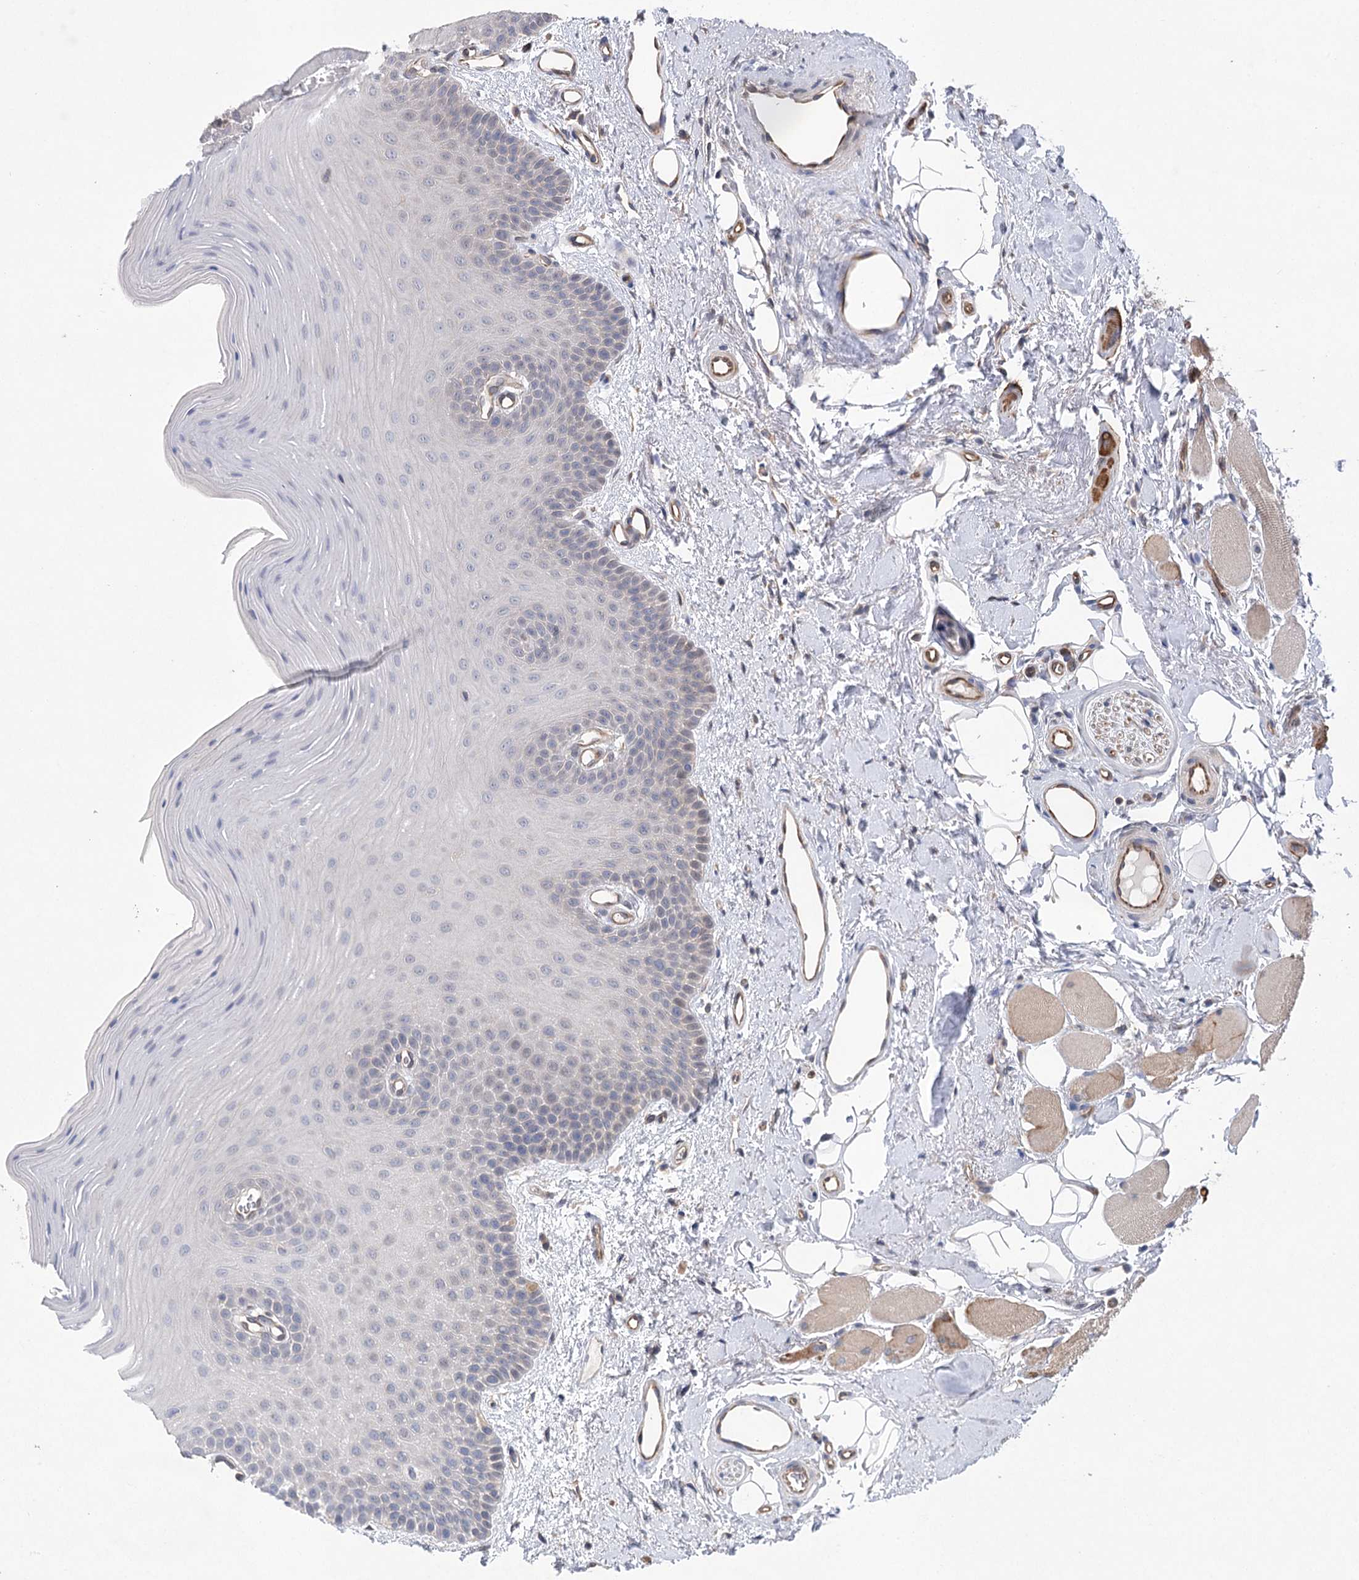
{"staining": {"intensity": "negative", "quantity": "none", "location": "none"}, "tissue": "oral mucosa", "cell_type": "Squamous epithelial cells", "image_type": "normal", "snomed": [{"axis": "morphology", "description": "Normal tissue, NOS"}, {"axis": "topography", "description": "Oral tissue"}], "caption": "The photomicrograph demonstrates no significant staining in squamous epithelial cells of oral mucosa. The staining was performed using DAB to visualize the protein expression in brown, while the nuclei were stained in blue with hematoxylin (Magnification: 20x).", "gene": "RWDD4", "patient": {"sex": "male", "age": 68}}